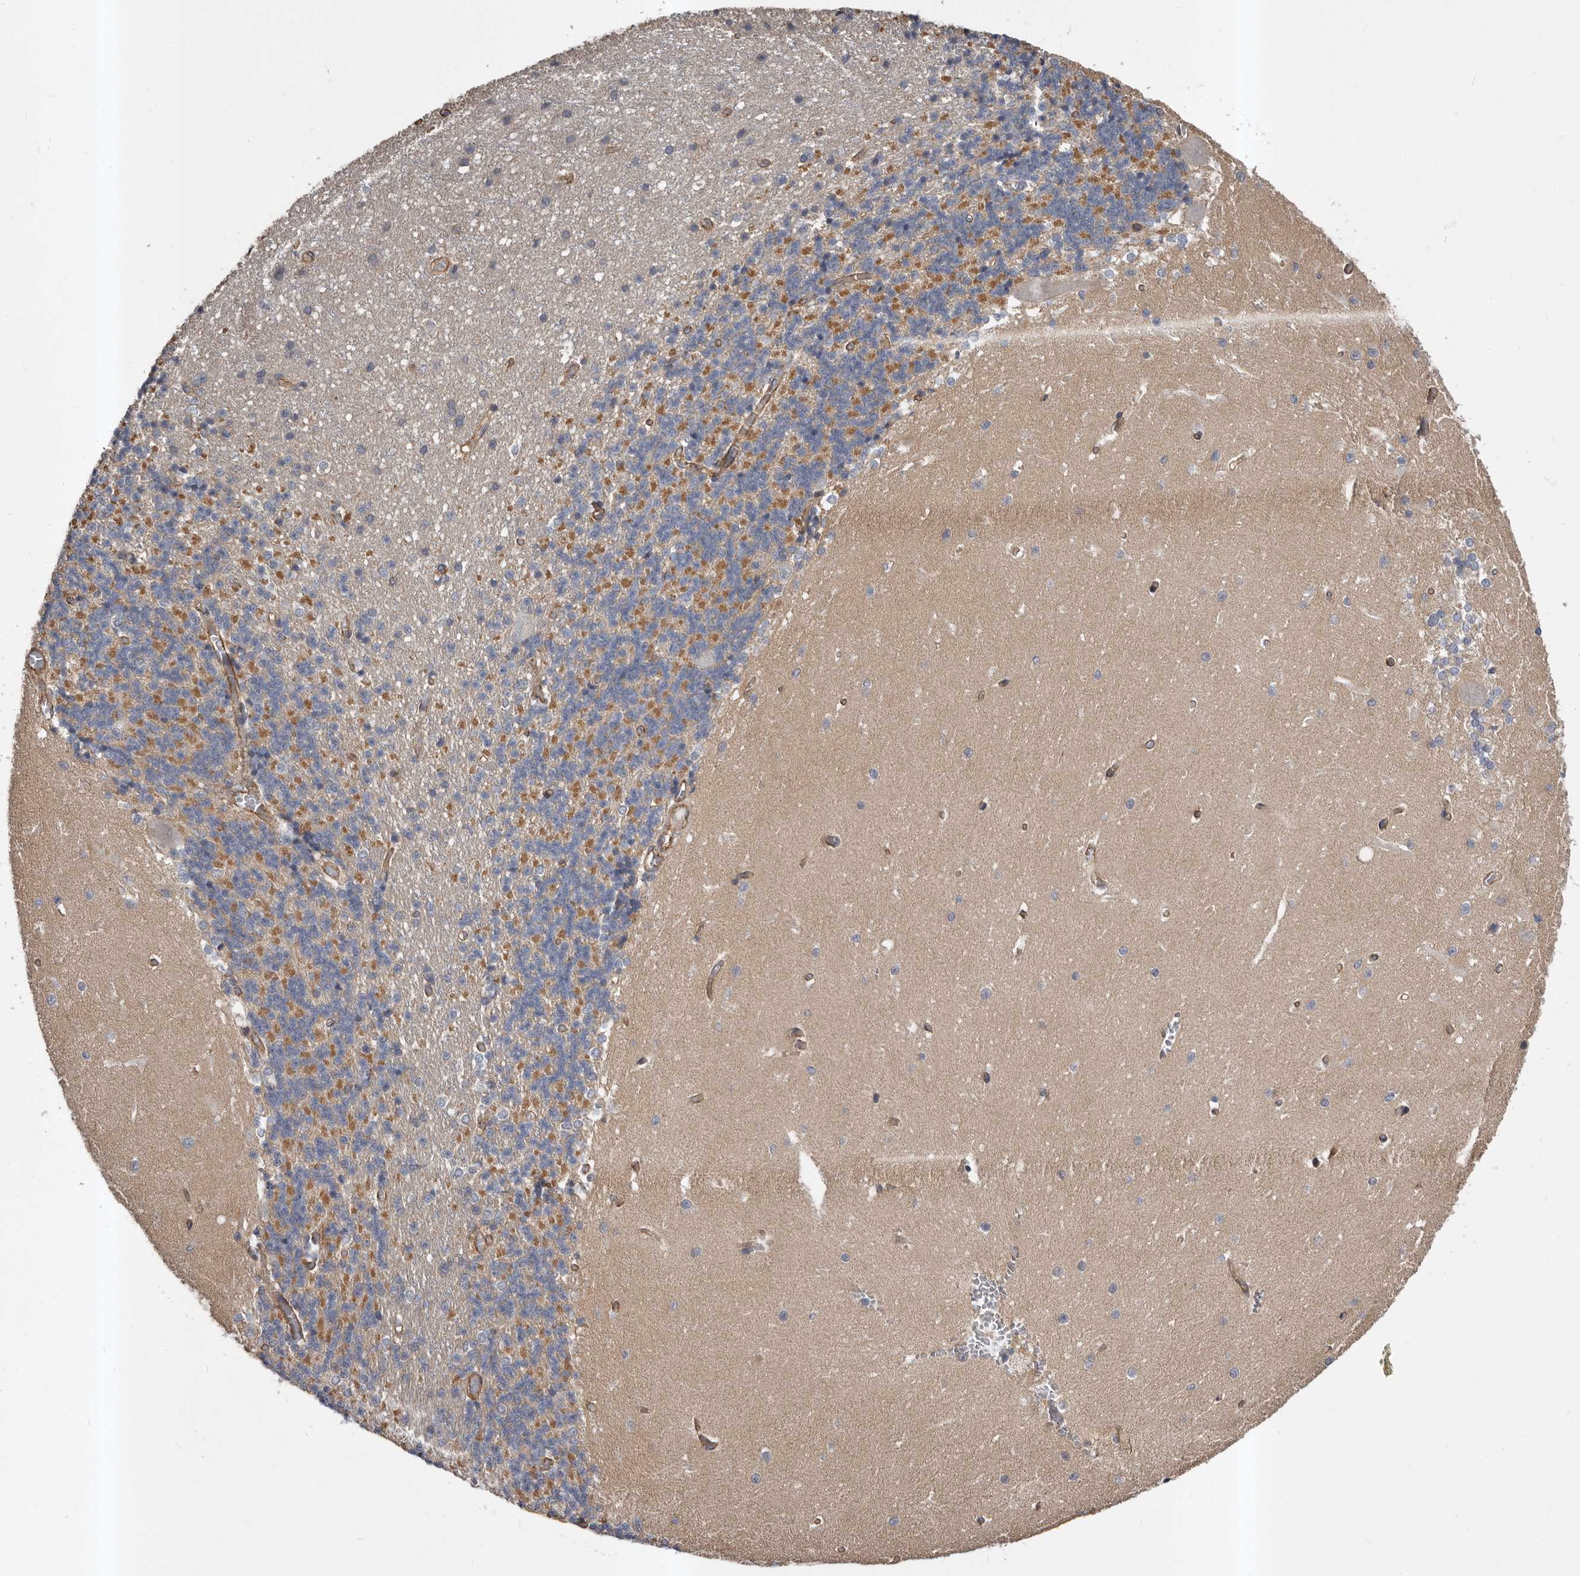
{"staining": {"intensity": "moderate", "quantity": "<25%", "location": "cytoplasmic/membranous"}, "tissue": "cerebellum", "cell_type": "Cells in granular layer", "image_type": "normal", "snomed": [{"axis": "morphology", "description": "Normal tissue, NOS"}, {"axis": "topography", "description": "Cerebellum"}], "caption": "Moderate cytoplasmic/membranous positivity for a protein is seen in approximately <25% of cells in granular layer of benign cerebellum using immunohistochemistry.", "gene": "PNRC2", "patient": {"sex": "male", "age": 37}}